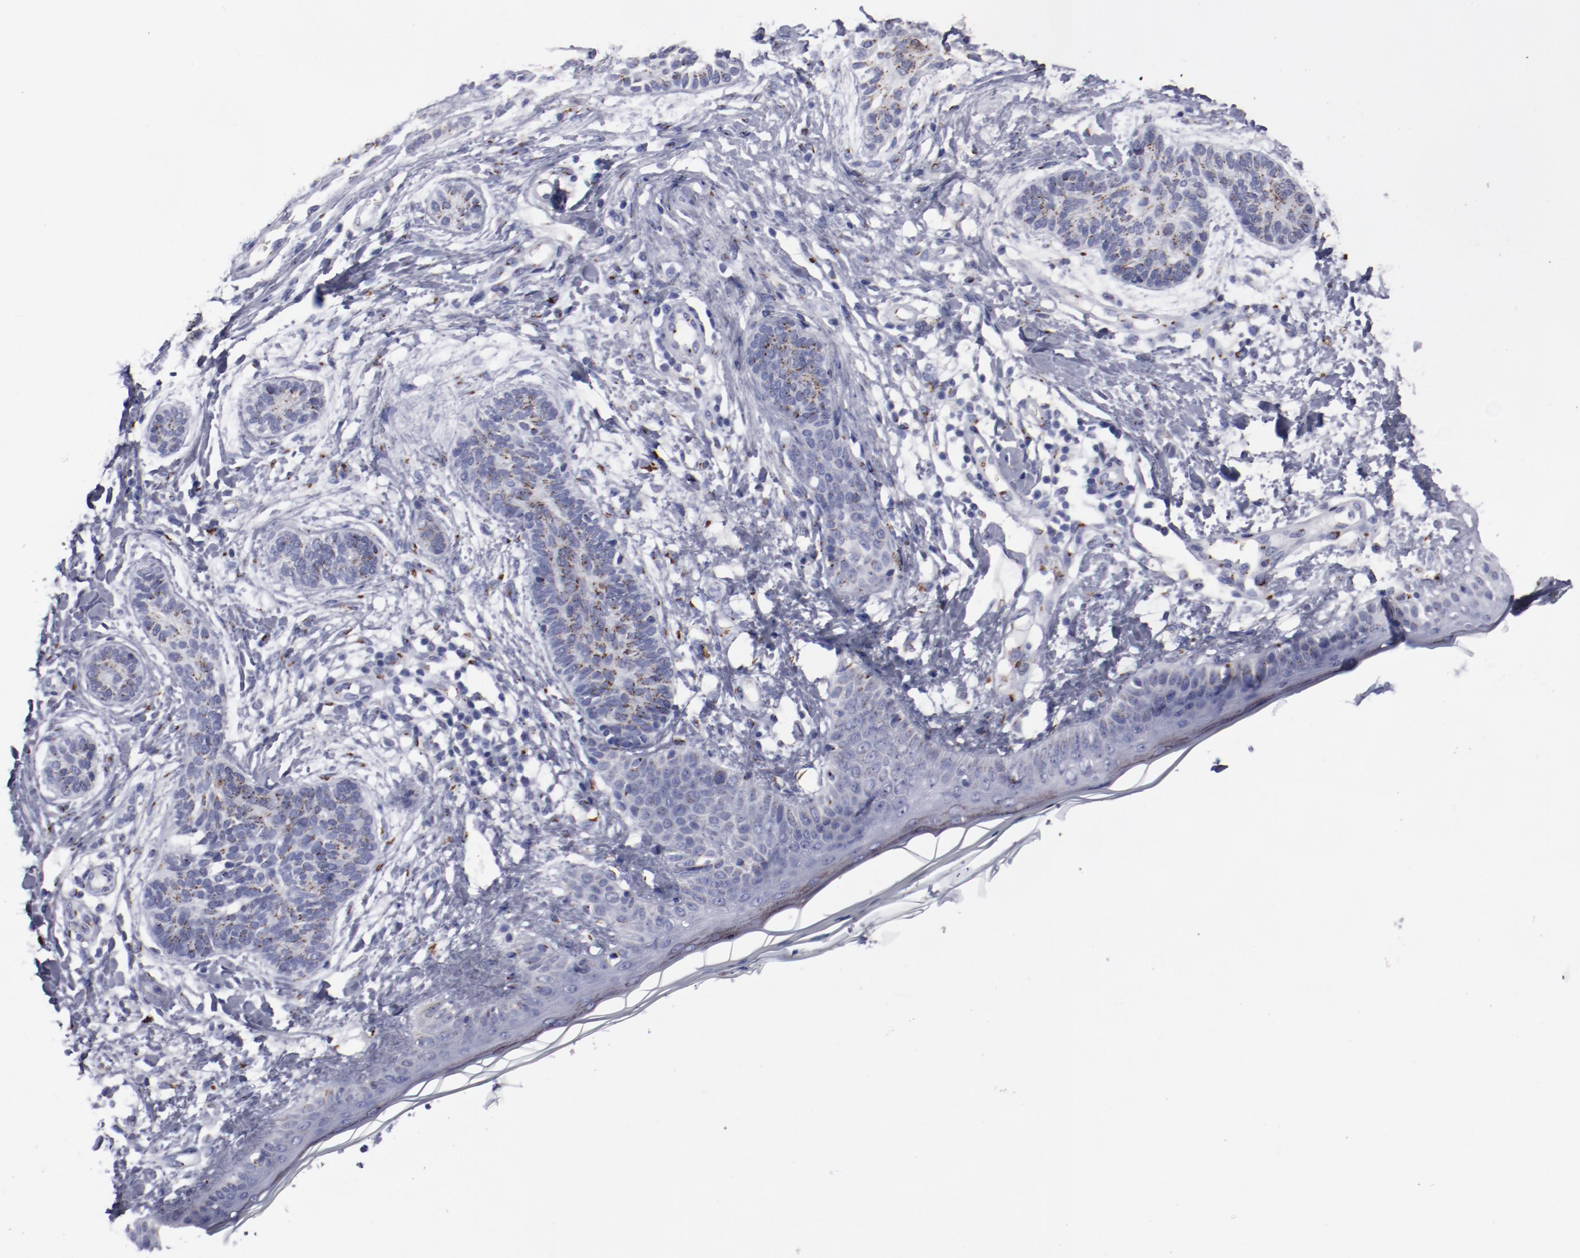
{"staining": {"intensity": "strong", "quantity": "25%-75%", "location": "cytoplasmic/membranous"}, "tissue": "skin cancer", "cell_type": "Tumor cells", "image_type": "cancer", "snomed": [{"axis": "morphology", "description": "Normal tissue, NOS"}, {"axis": "morphology", "description": "Basal cell carcinoma"}, {"axis": "topography", "description": "Skin"}], "caption": "Human skin cancer (basal cell carcinoma) stained with a brown dye shows strong cytoplasmic/membranous positive expression in approximately 25%-75% of tumor cells.", "gene": "GOLIM4", "patient": {"sex": "male", "age": 63}}